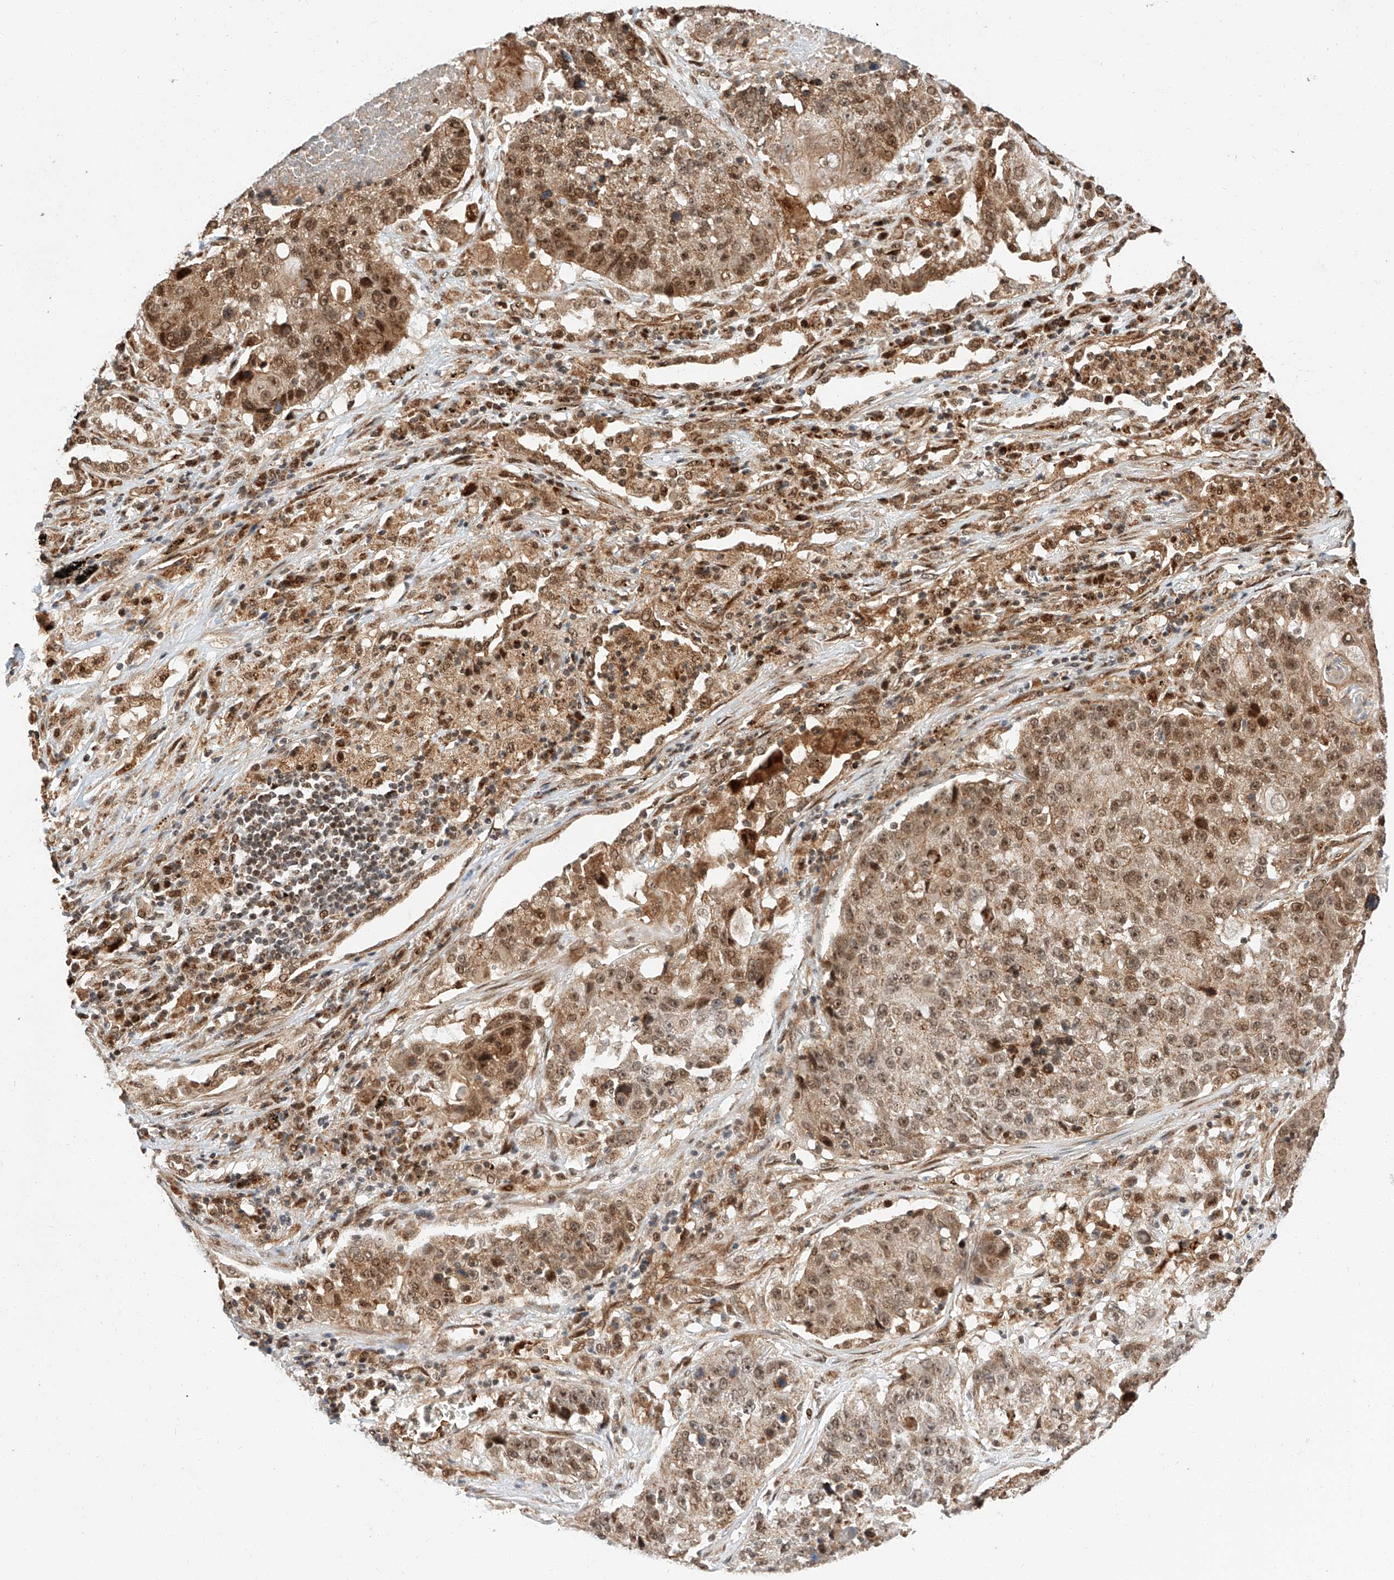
{"staining": {"intensity": "moderate", "quantity": ">75%", "location": "cytoplasmic/membranous,nuclear"}, "tissue": "lung cancer", "cell_type": "Tumor cells", "image_type": "cancer", "snomed": [{"axis": "morphology", "description": "Squamous cell carcinoma, NOS"}, {"axis": "topography", "description": "Lung"}], "caption": "Protein expression analysis of human lung squamous cell carcinoma reveals moderate cytoplasmic/membranous and nuclear staining in approximately >75% of tumor cells. (DAB (3,3'-diaminobenzidine) IHC with brightfield microscopy, high magnification).", "gene": "THTPA", "patient": {"sex": "male", "age": 61}}